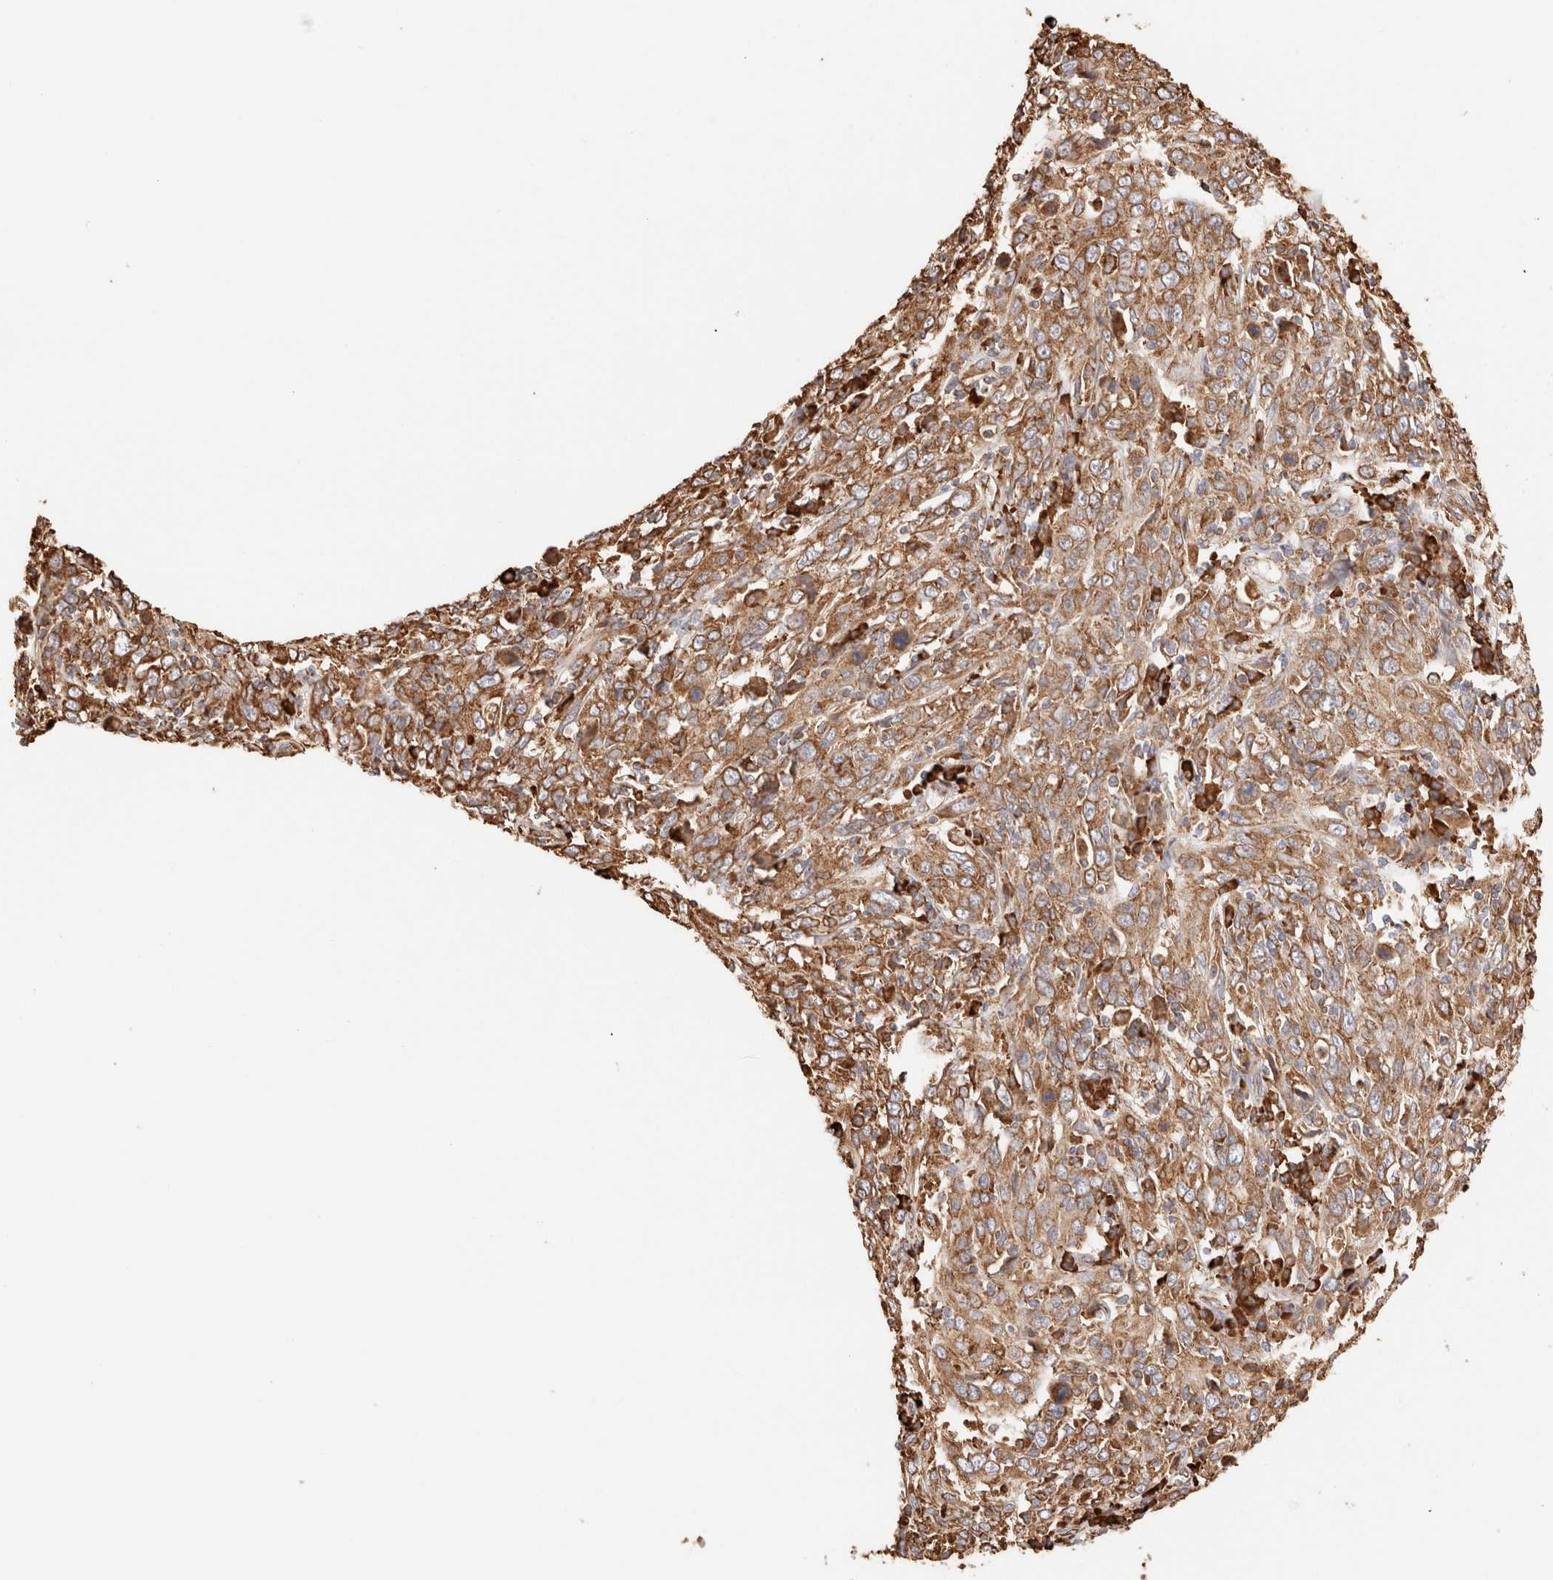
{"staining": {"intensity": "moderate", "quantity": ">75%", "location": "cytoplasmic/membranous"}, "tissue": "cervical cancer", "cell_type": "Tumor cells", "image_type": "cancer", "snomed": [{"axis": "morphology", "description": "Squamous cell carcinoma, NOS"}, {"axis": "topography", "description": "Cervix"}], "caption": "A photomicrograph showing moderate cytoplasmic/membranous positivity in approximately >75% of tumor cells in cervical cancer (squamous cell carcinoma), as visualized by brown immunohistochemical staining.", "gene": "FER", "patient": {"sex": "female", "age": 46}}